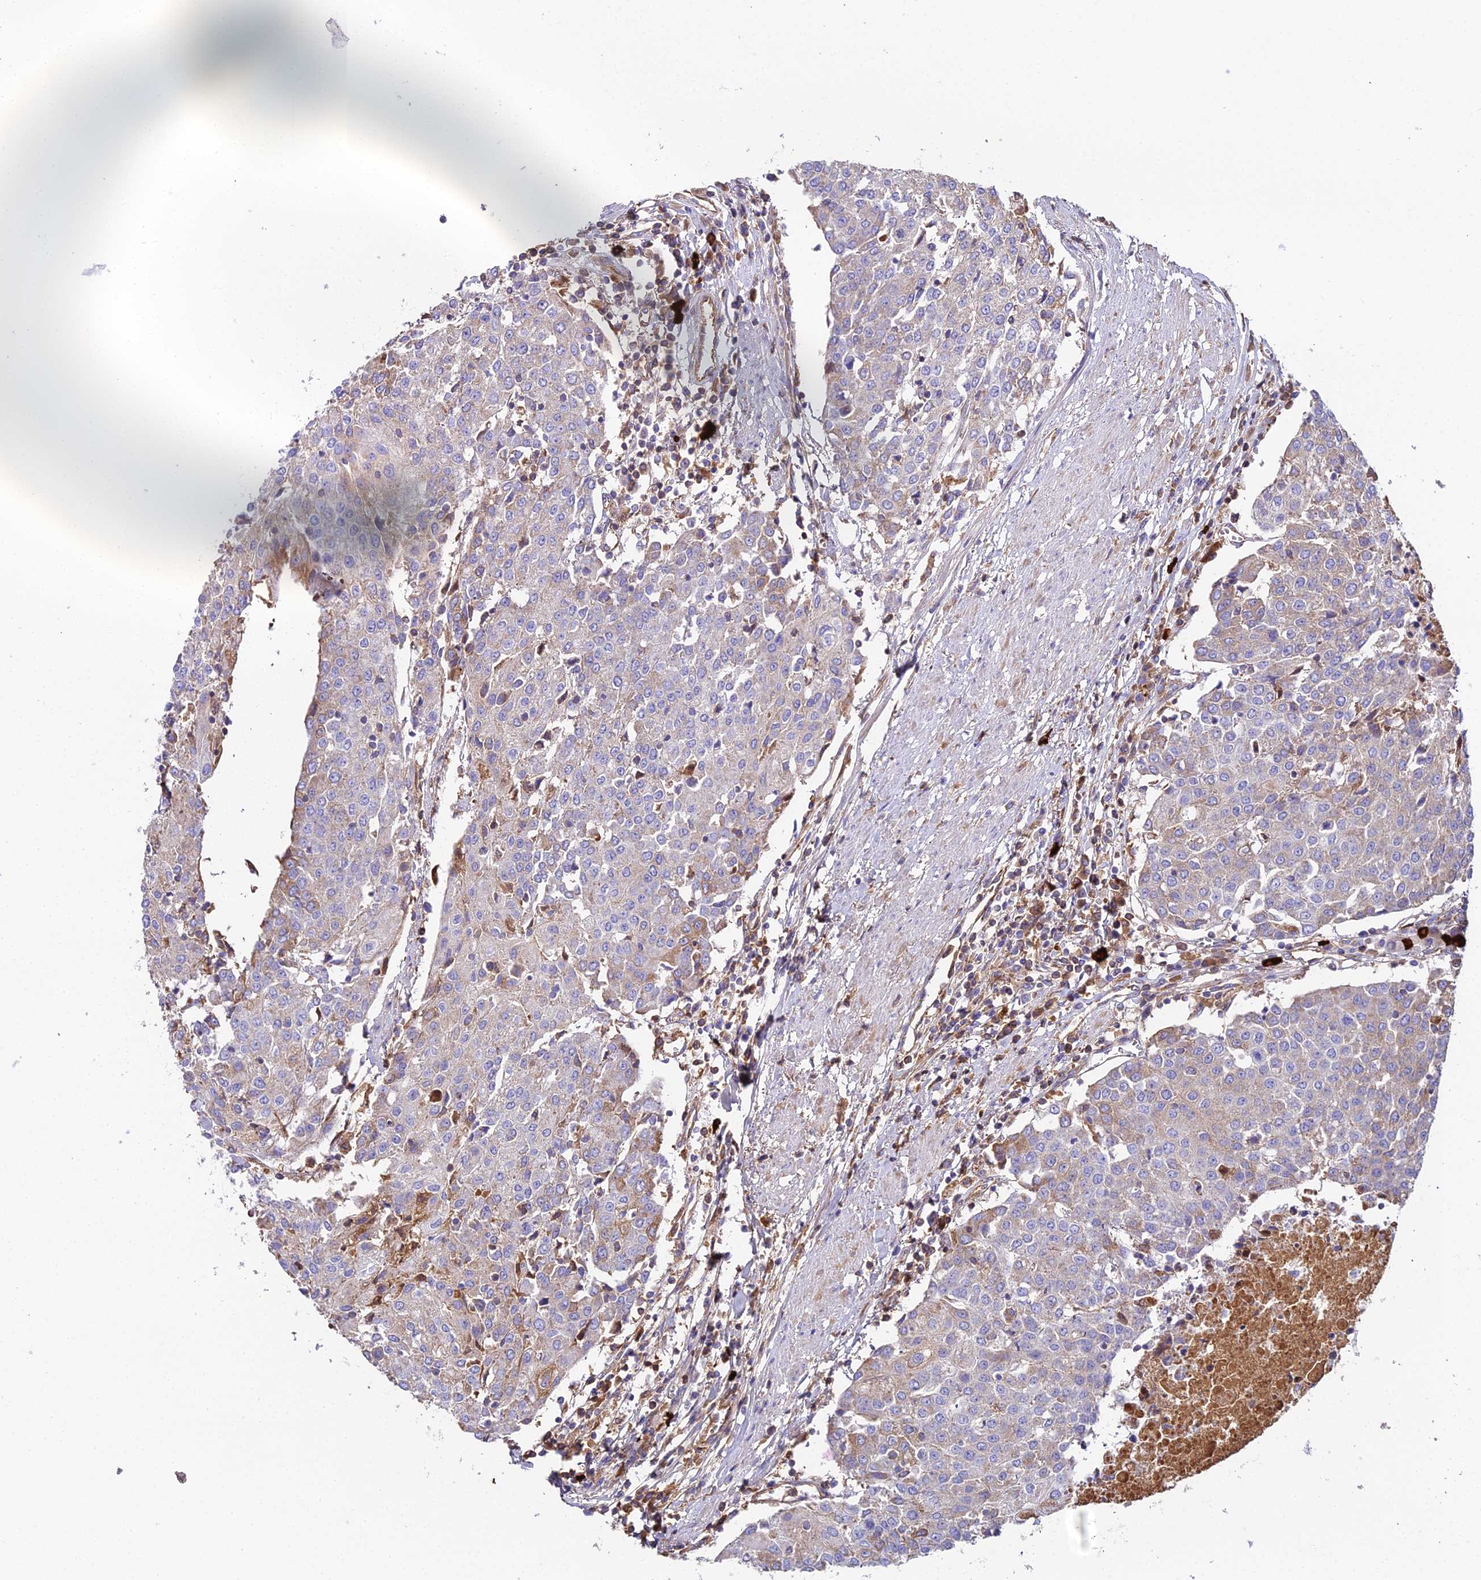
{"staining": {"intensity": "moderate", "quantity": "<25%", "location": "cytoplasmic/membranous"}, "tissue": "urothelial cancer", "cell_type": "Tumor cells", "image_type": "cancer", "snomed": [{"axis": "morphology", "description": "Urothelial carcinoma, High grade"}, {"axis": "topography", "description": "Urinary bladder"}], "caption": "Immunohistochemical staining of human high-grade urothelial carcinoma demonstrates low levels of moderate cytoplasmic/membranous protein positivity in approximately <25% of tumor cells.", "gene": "BEX4", "patient": {"sex": "female", "age": 85}}